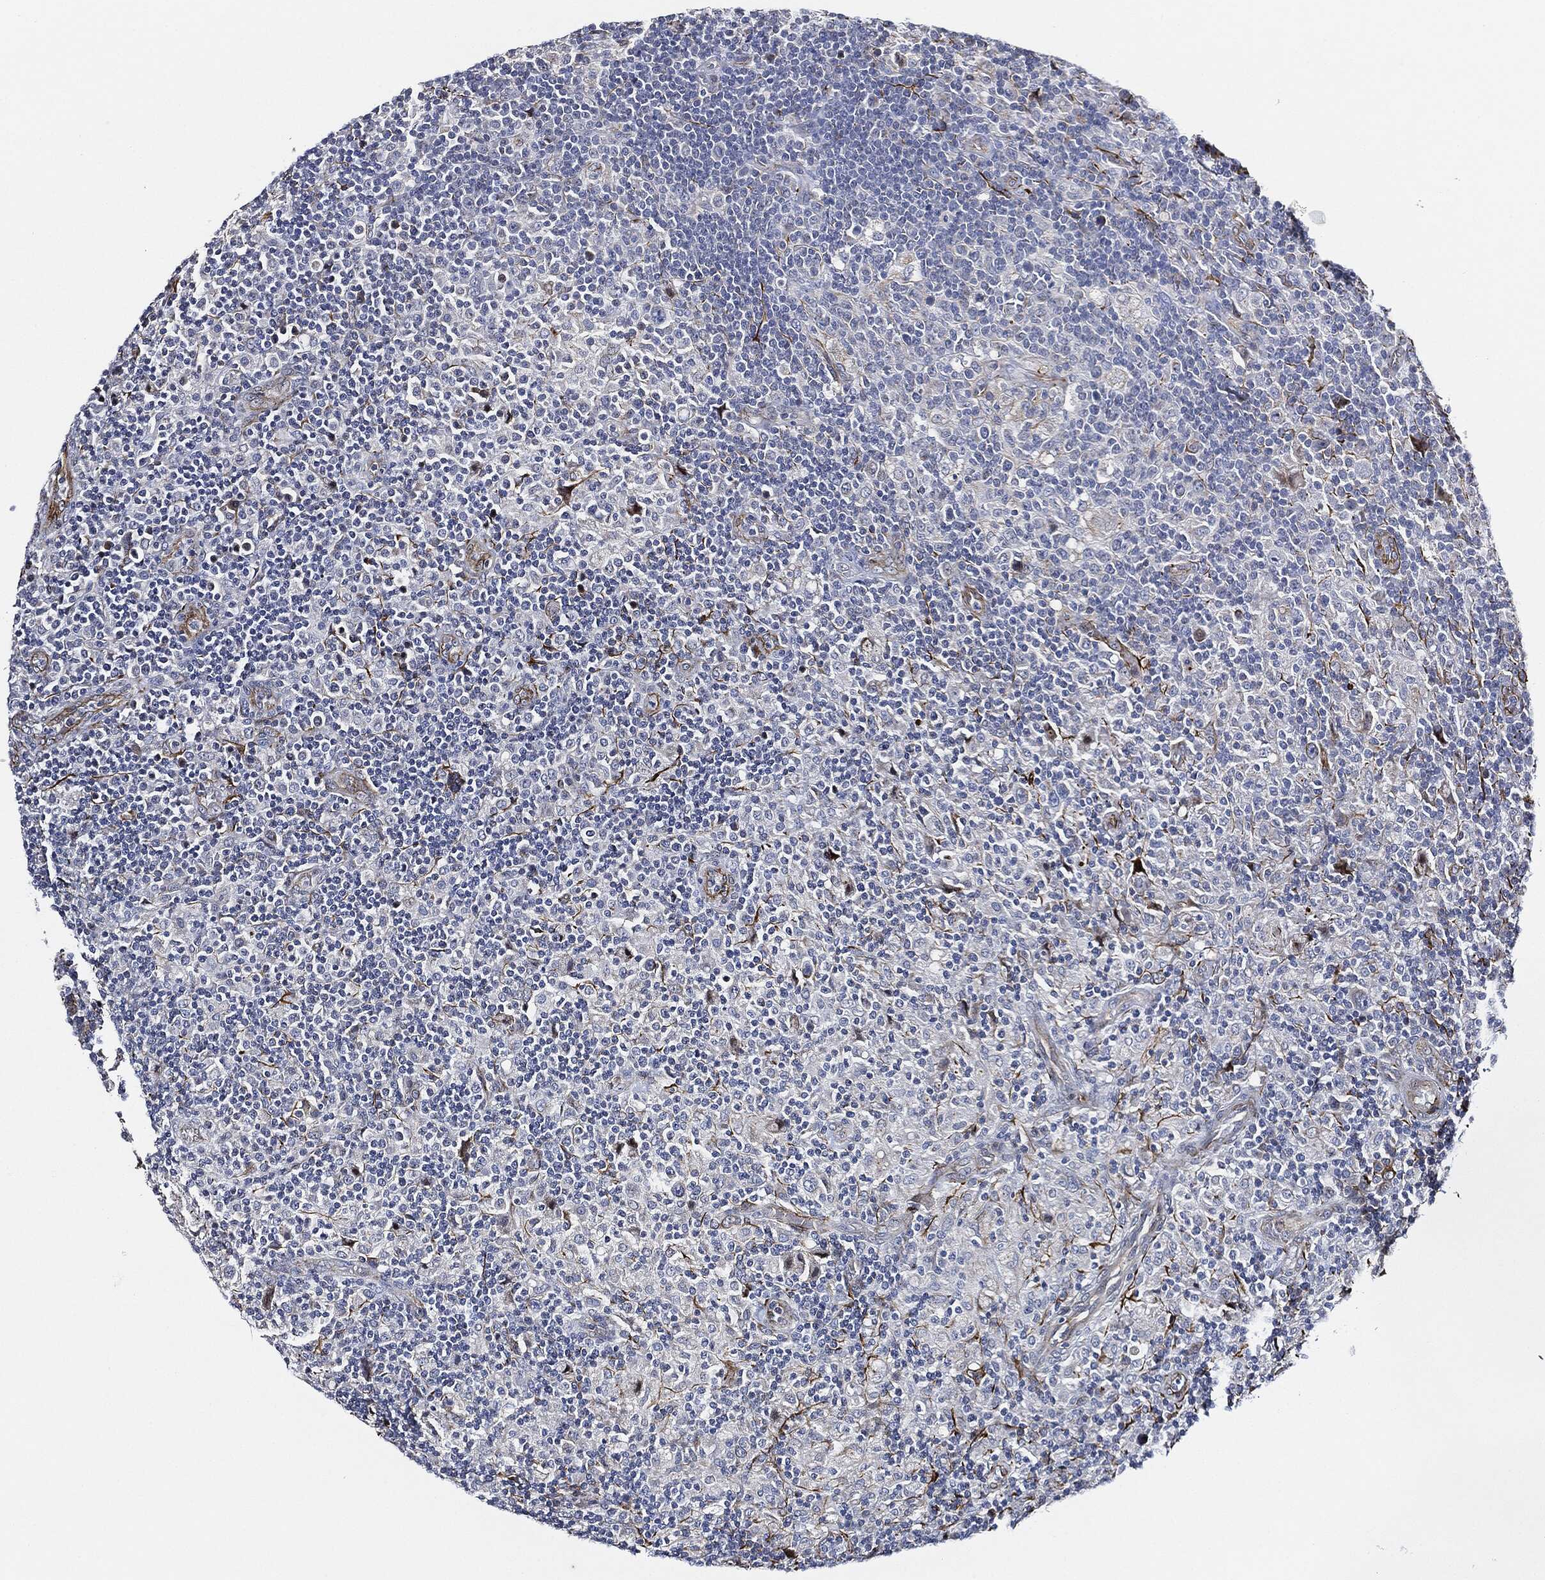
{"staining": {"intensity": "negative", "quantity": "none", "location": "none"}, "tissue": "lymphoma", "cell_type": "Tumor cells", "image_type": "cancer", "snomed": [{"axis": "morphology", "description": "Hodgkin's disease, NOS"}, {"axis": "topography", "description": "Lymph node"}], "caption": "High magnification brightfield microscopy of lymphoma stained with DAB (3,3'-diaminobenzidine) (brown) and counterstained with hematoxylin (blue): tumor cells show no significant expression. (Immunohistochemistry (ihc), brightfield microscopy, high magnification).", "gene": "THSD1", "patient": {"sex": "male", "age": 70}}